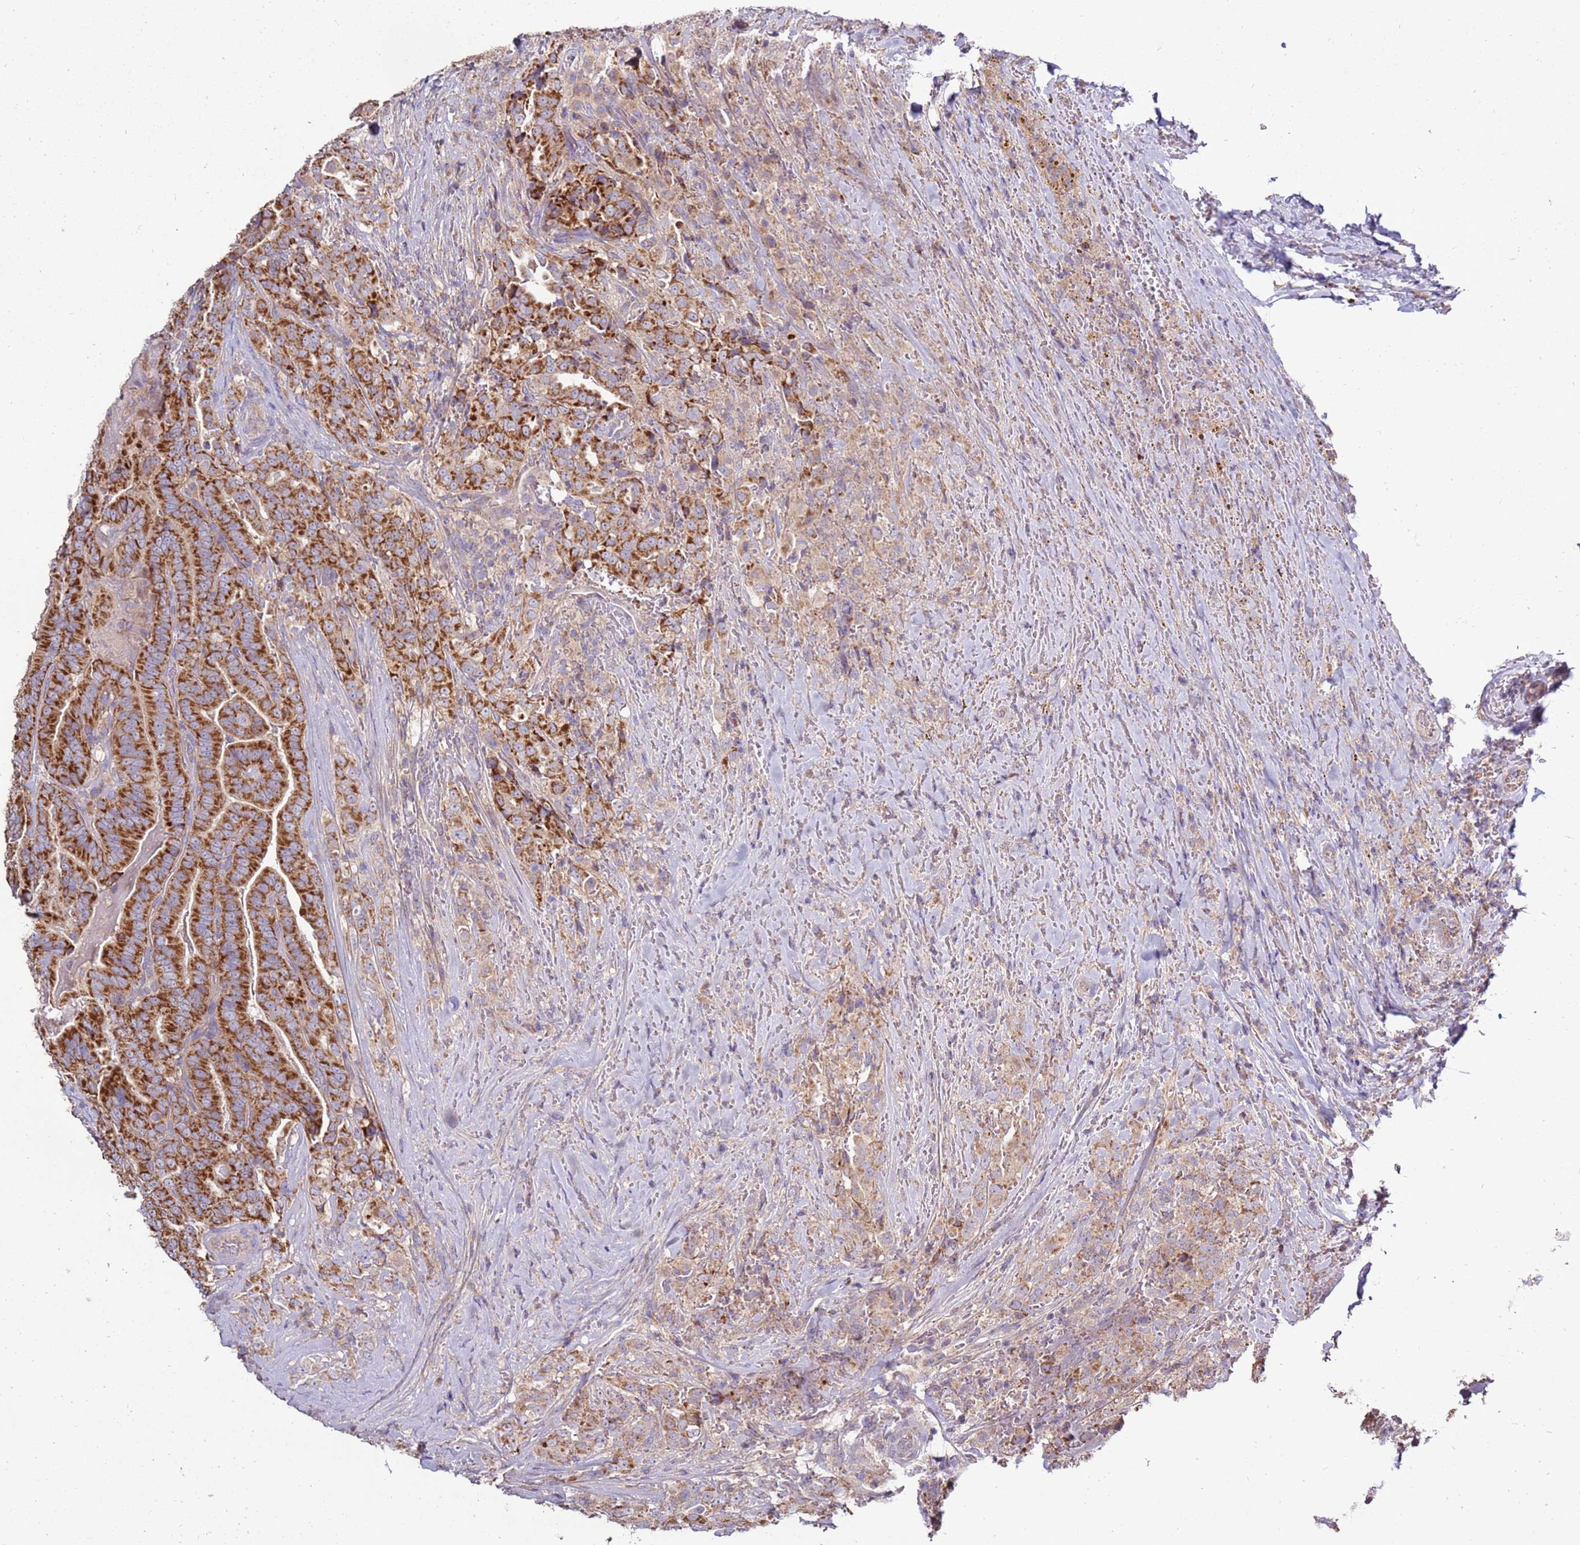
{"staining": {"intensity": "strong", "quantity": ">75%", "location": "cytoplasmic/membranous"}, "tissue": "thyroid cancer", "cell_type": "Tumor cells", "image_type": "cancer", "snomed": [{"axis": "morphology", "description": "Papillary adenocarcinoma, NOS"}, {"axis": "topography", "description": "Thyroid gland"}], "caption": "Immunohistochemical staining of human thyroid cancer displays high levels of strong cytoplasmic/membranous protein positivity in approximately >75% of tumor cells. (DAB IHC, brown staining for protein, blue staining for nuclei).", "gene": "TRAPPC4", "patient": {"sex": "male", "age": 61}}